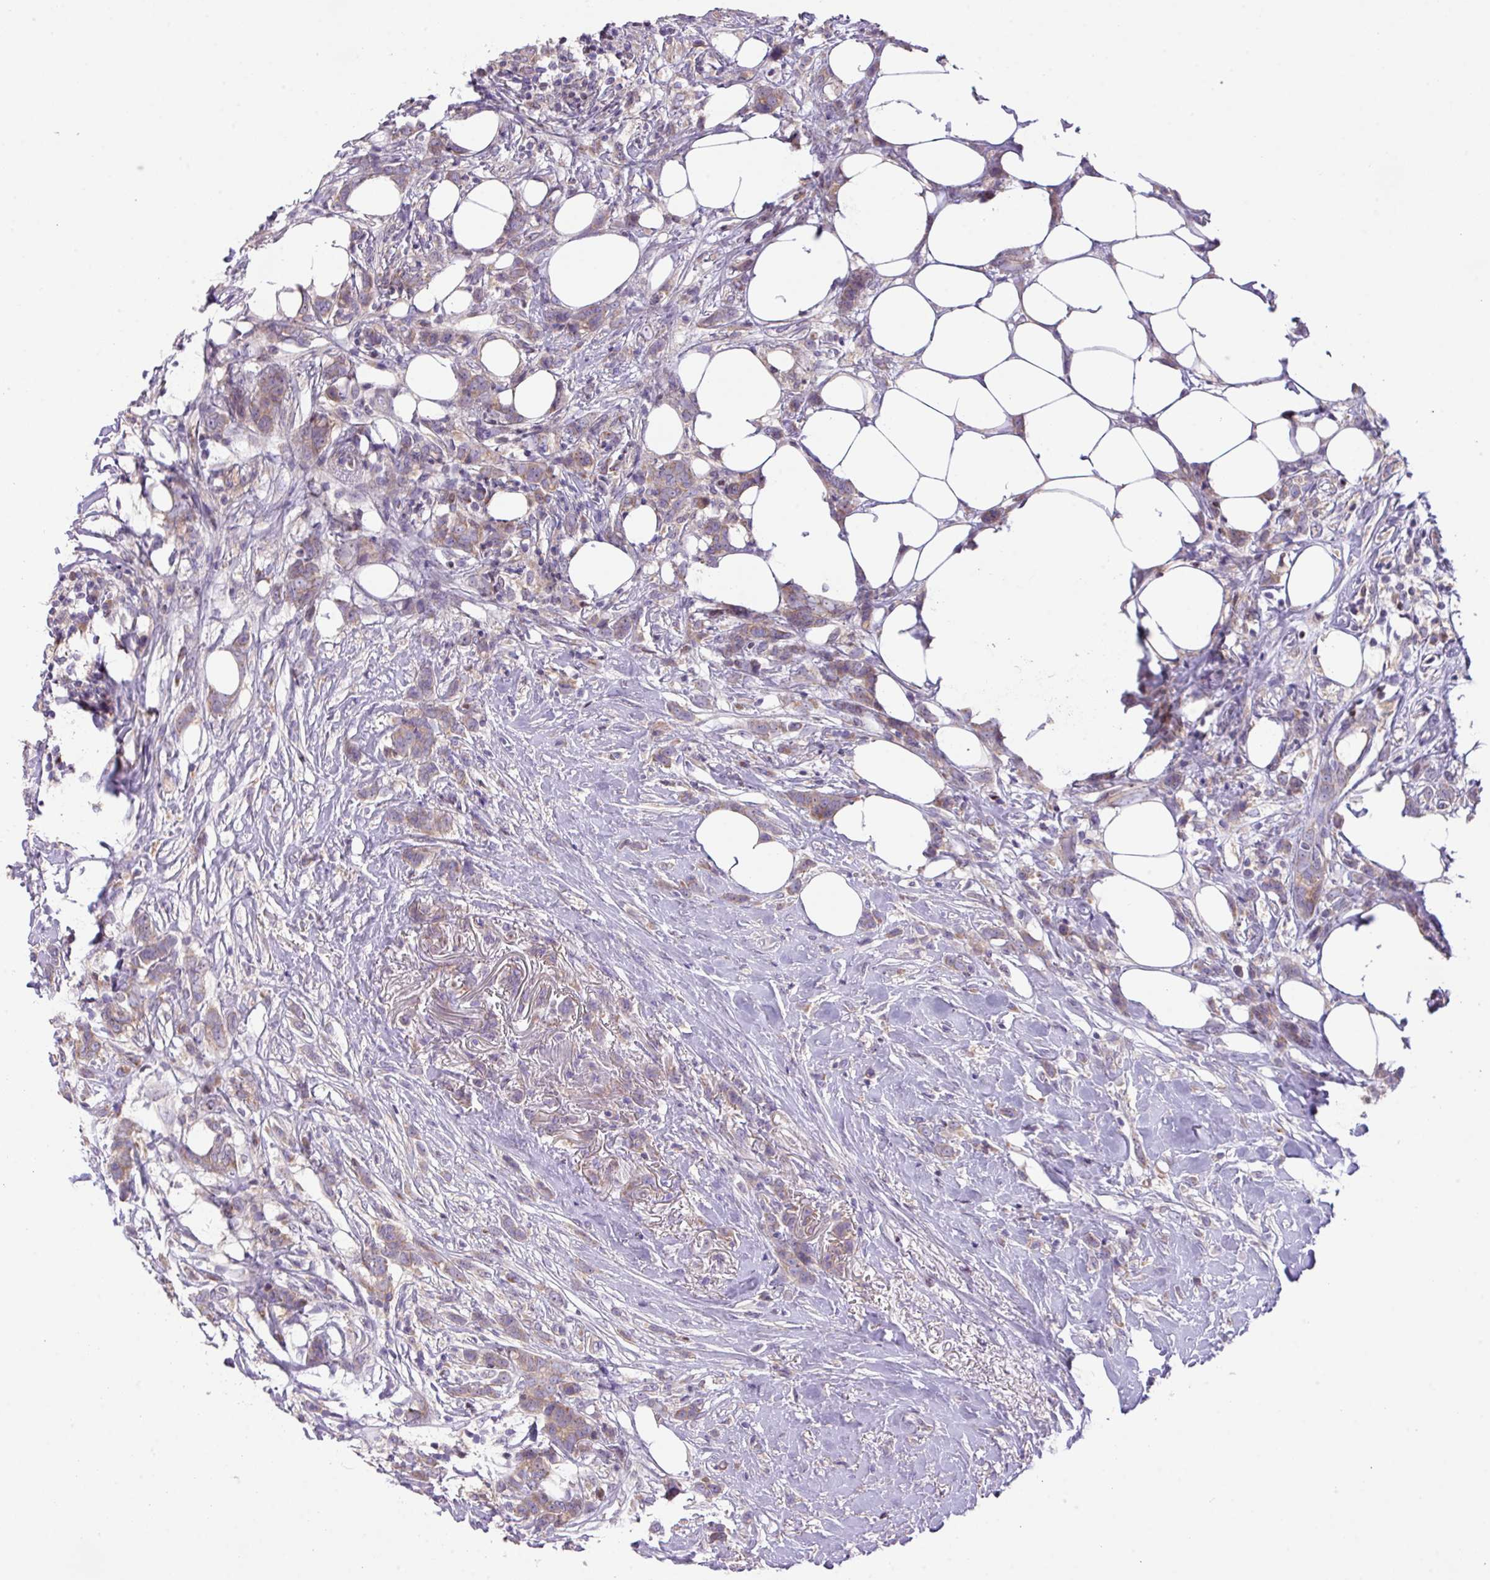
{"staining": {"intensity": "weak", "quantity": ">75%", "location": "cytoplasmic/membranous"}, "tissue": "breast cancer", "cell_type": "Tumor cells", "image_type": "cancer", "snomed": [{"axis": "morphology", "description": "Duct carcinoma"}, {"axis": "topography", "description": "Breast"}], "caption": "IHC of intraductal carcinoma (breast) demonstrates low levels of weak cytoplasmic/membranous staining in approximately >75% of tumor cells.", "gene": "ZNF394", "patient": {"sex": "female", "age": 80}}